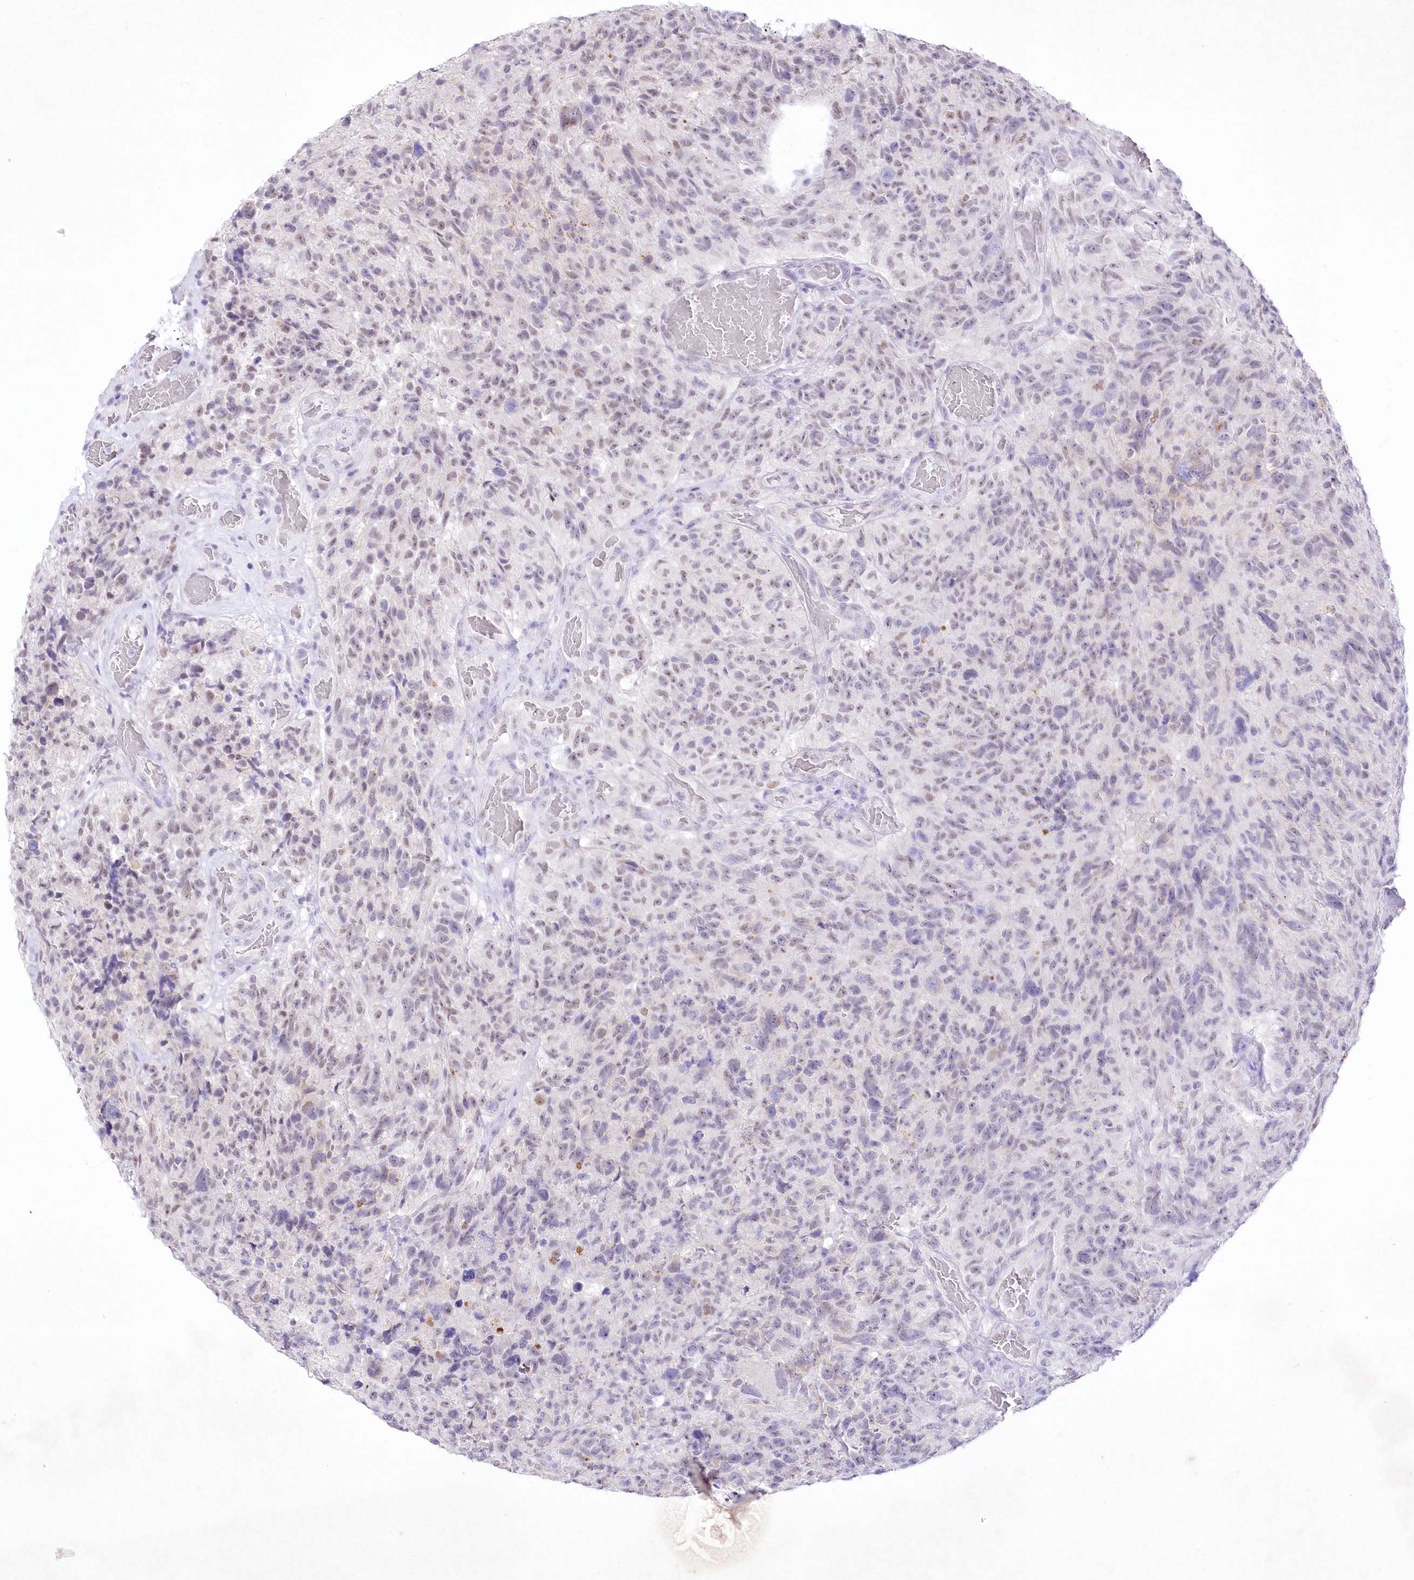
{"staining": {"intensity": "weak", "quantity": "<25%", "location": "nuclear"}, "tissue": "glioma", "cell_type": "Tumor cells", "image_type": "cancer", "snomed": [{"axis": "morphology", "description": "Glioma, malignant, High grade"}, {"axis": "topography", "description": "Brain"}], "caption": "Immunohistochemical staining of human glioma exhibits no significant positivity in tumor cells.", "gene": "RBM27", "patient": {"sex": "male", "age": 69}}